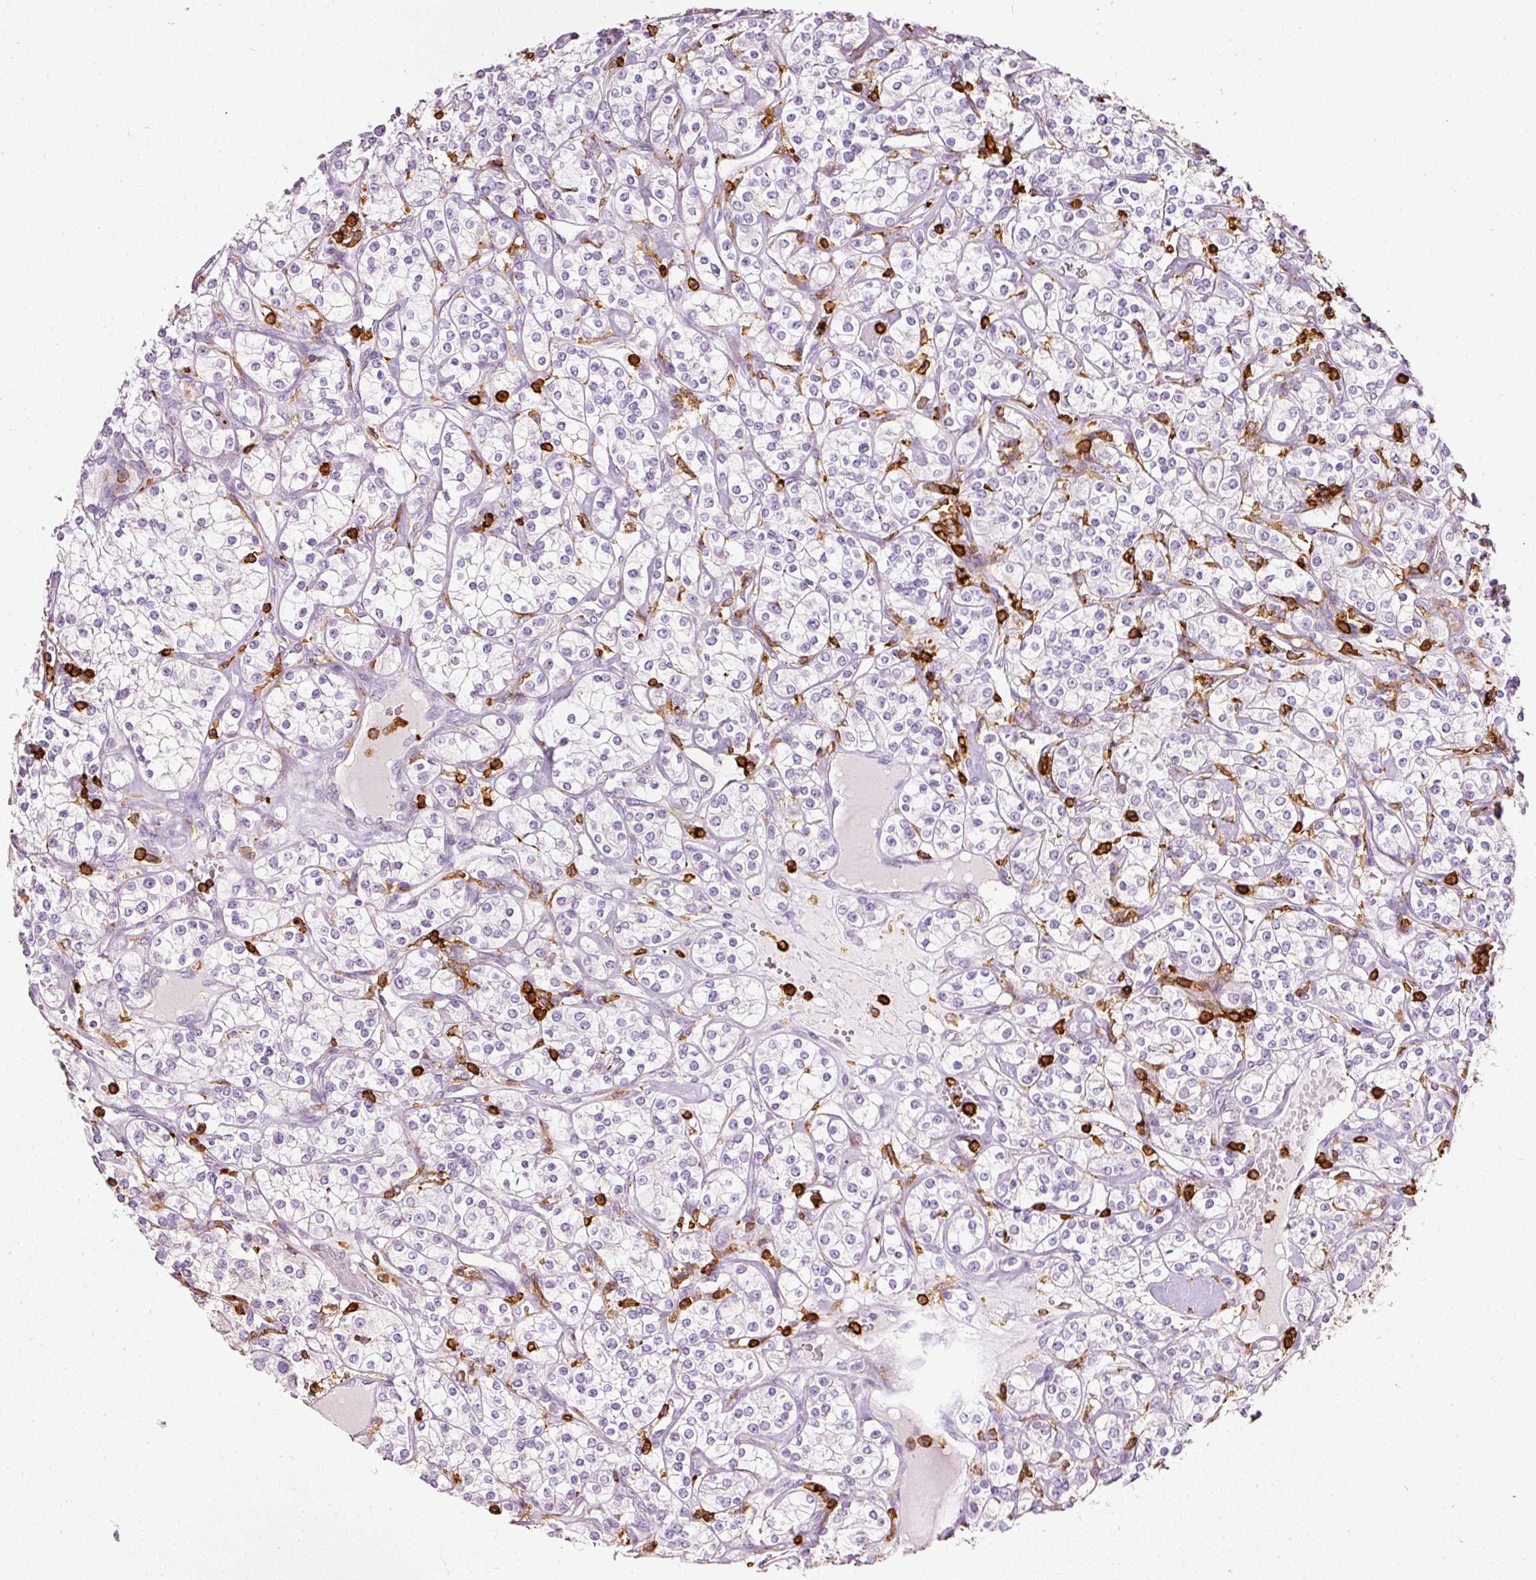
{"staining": {"intensity": "negative", "quantity": "none", "location": "none"}, "tissue": "renal cancer", "cell_type": "Tumor cells", "image_type": "cancer", "snomed": [{"axis": "morphology", "description": "Adenocarcinoma, NOS"}, {"axis": "topography", "description": "Kidney"}], "caption": "Immunohistochemistry image of renal cancer stained for a protein (brown), which demonstrates no staining in tumor cells.", "gene": "EVL", "patient": {"sex": "male", "age": 77}}